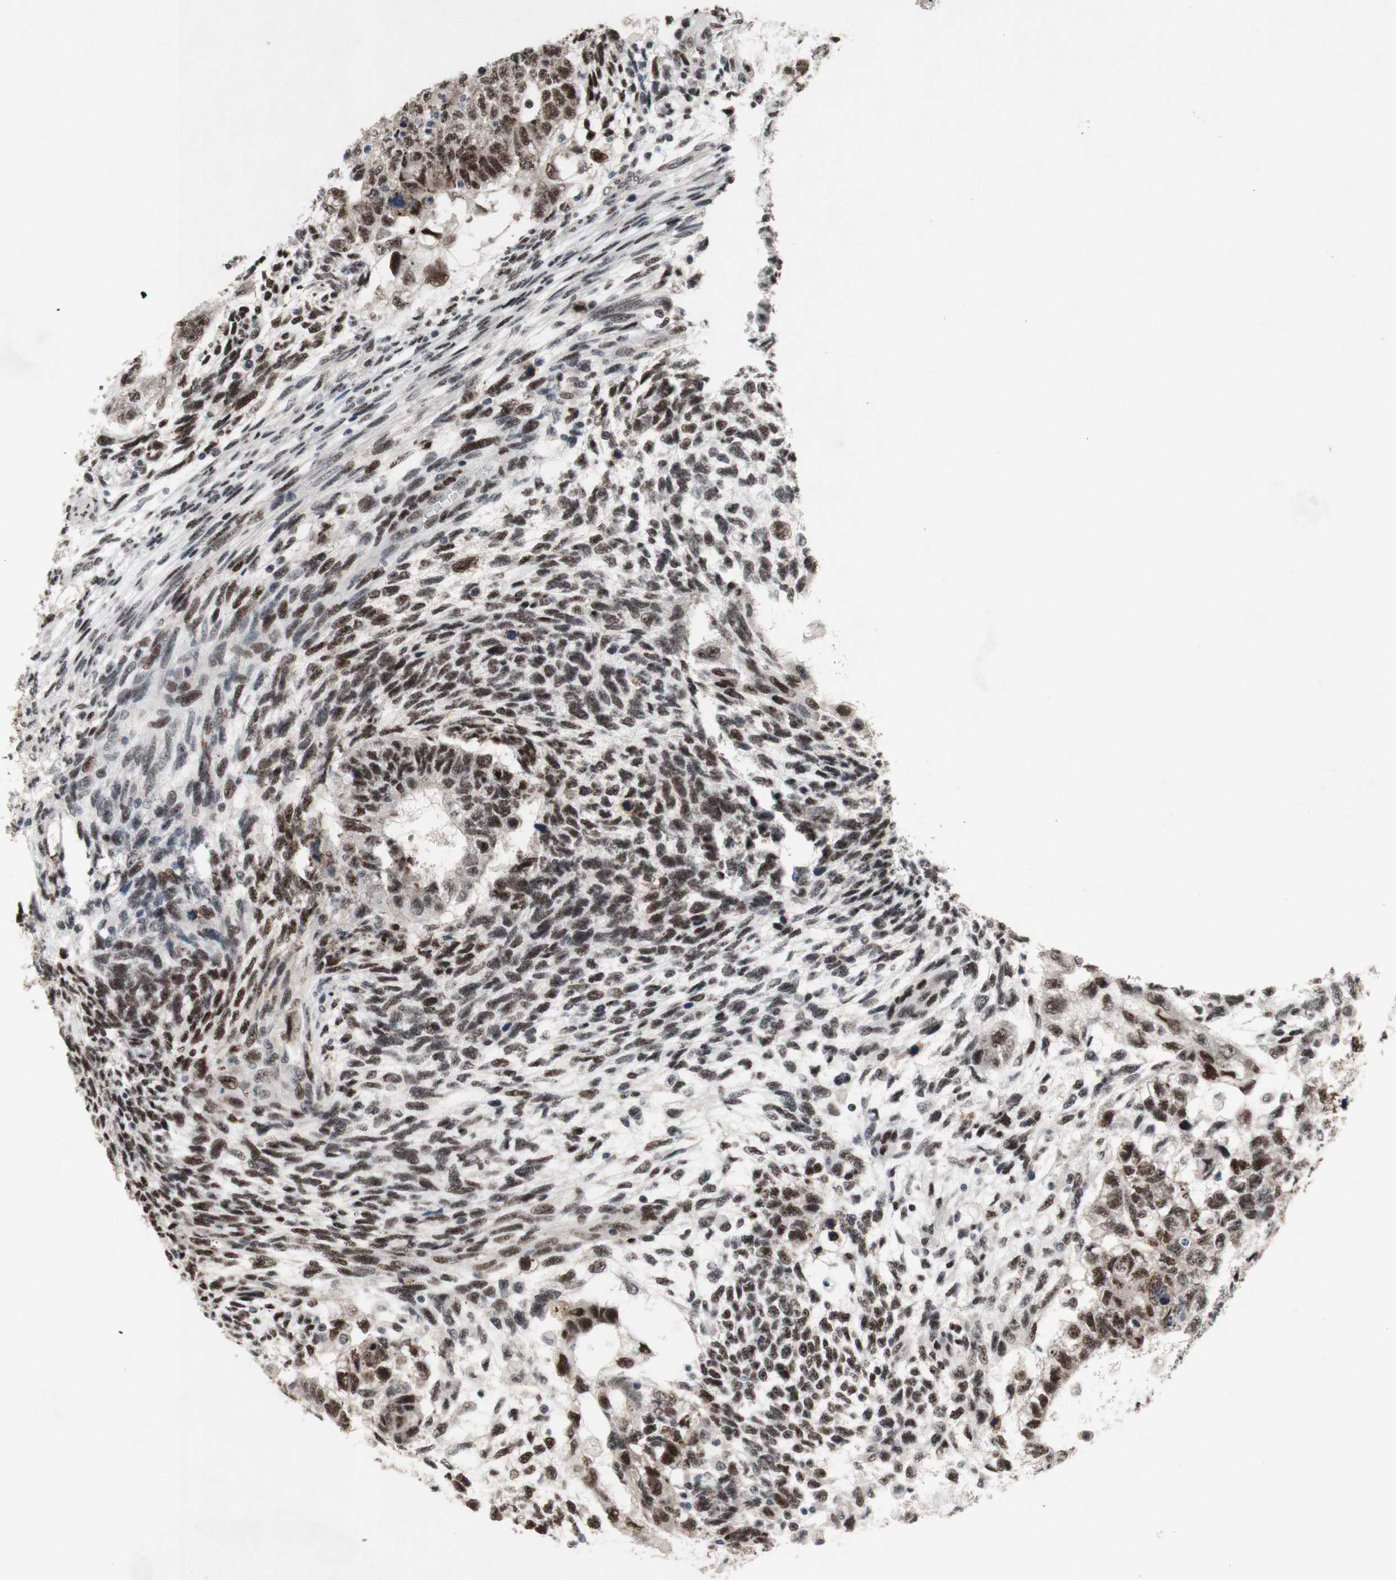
{"staining": {"intensity": "moderate", "quantity": ">75%", "location": "nuclear"}, "tissue": "testis cancer", "cell_type": "Tumor cells", "image_type": "cancer", "snomed": [{"axis": "morphology", "description": "Normal tissue, NOS"}, {"axis": "morphology", "description": "Carcinoma, Embryonal, NOS"}, {"axis": "topography", "description": "Testis"}], "caption": "IHC micrograph of neoplastic tissue: testis cancer (embryonal carcinoma) stained using immunohistochemistry displays medium levels of moderate protein expression localized specifically in the nuclear of tumor cells, appearing as a nuclear brown color.", "gene": "TLE1", "patient": {"sex": "male", "age": 36}}